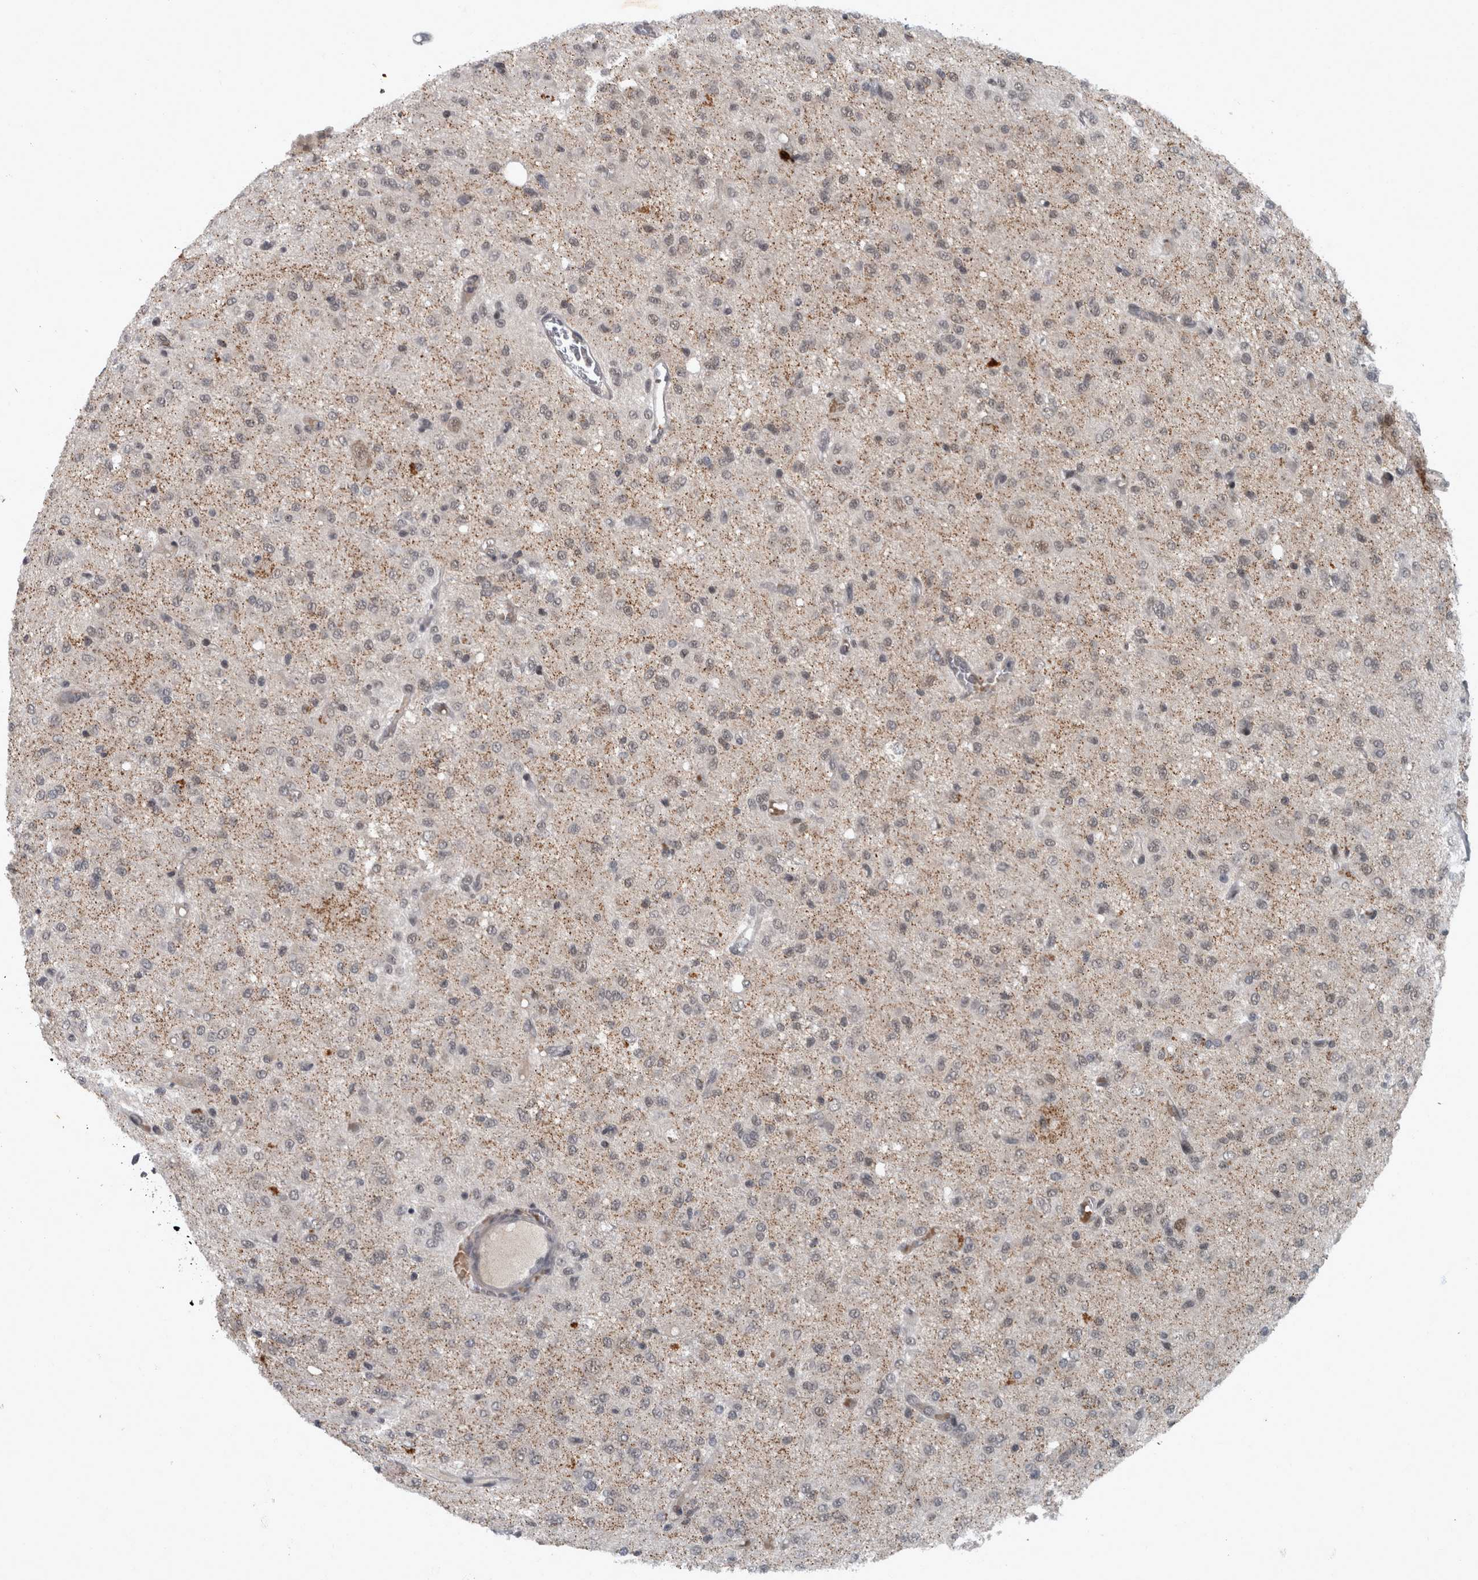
{"staining": {"intensity": "weak", "quantity": "<25%", "location": "nuclear"}, "tissue": "glioma", "cell_type": "Tumor cells", "image_type": "cancer", "snomed": [{"axis": "morphology", "description": "Glioma, malignant, High grade"}, {"axis": "topography", "description": "Brain"}], "caption": "Human malignant glioma (high-grade) stained for a protein using immunohistochemistry (IHC) shows no positivity in tumor cells.", "gene": "WDR33", "patient": {"sex": "female", "age": 59}}